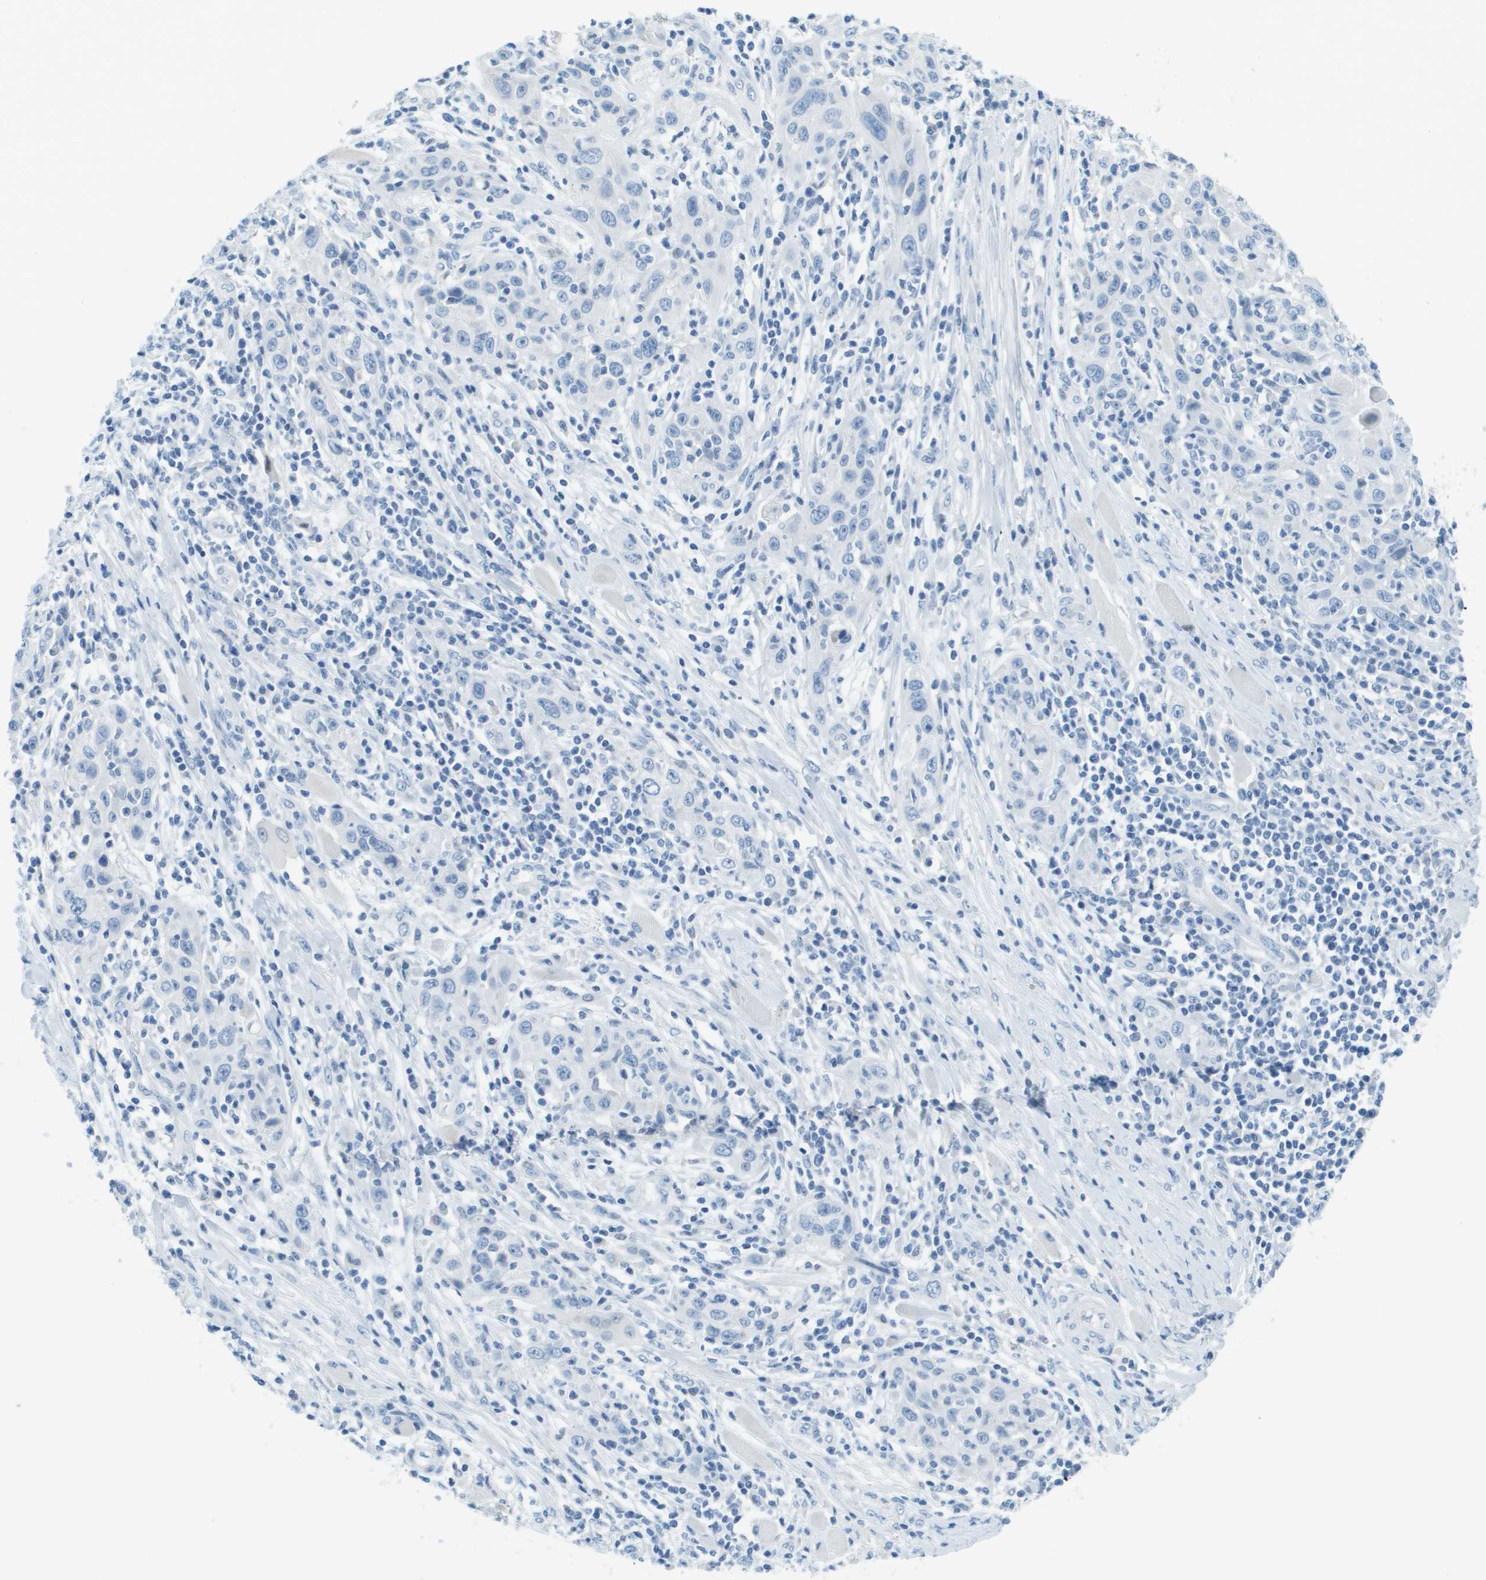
{"staining": {"intensity": "negative", "quantity": "none", "location": "none"}, "tissue": "skin cancer", "cell_type": "Tumor cells", "image_type": "cancer", "snomed": [{"axis": "morphology", "description": "Squamous cell carcinoma, NOS"}, {"axis": "topography", "description": "Skin"}], "caption": "Immunohistochemistry (IHC) histopathology image of neoplastic tissue: squamous cell carcinoma (skin) stained with DAB reveals no significant protein positivity in tumor cells.", "gene": "CDHR2", "patient": {"sex": "female", "age": 88}}